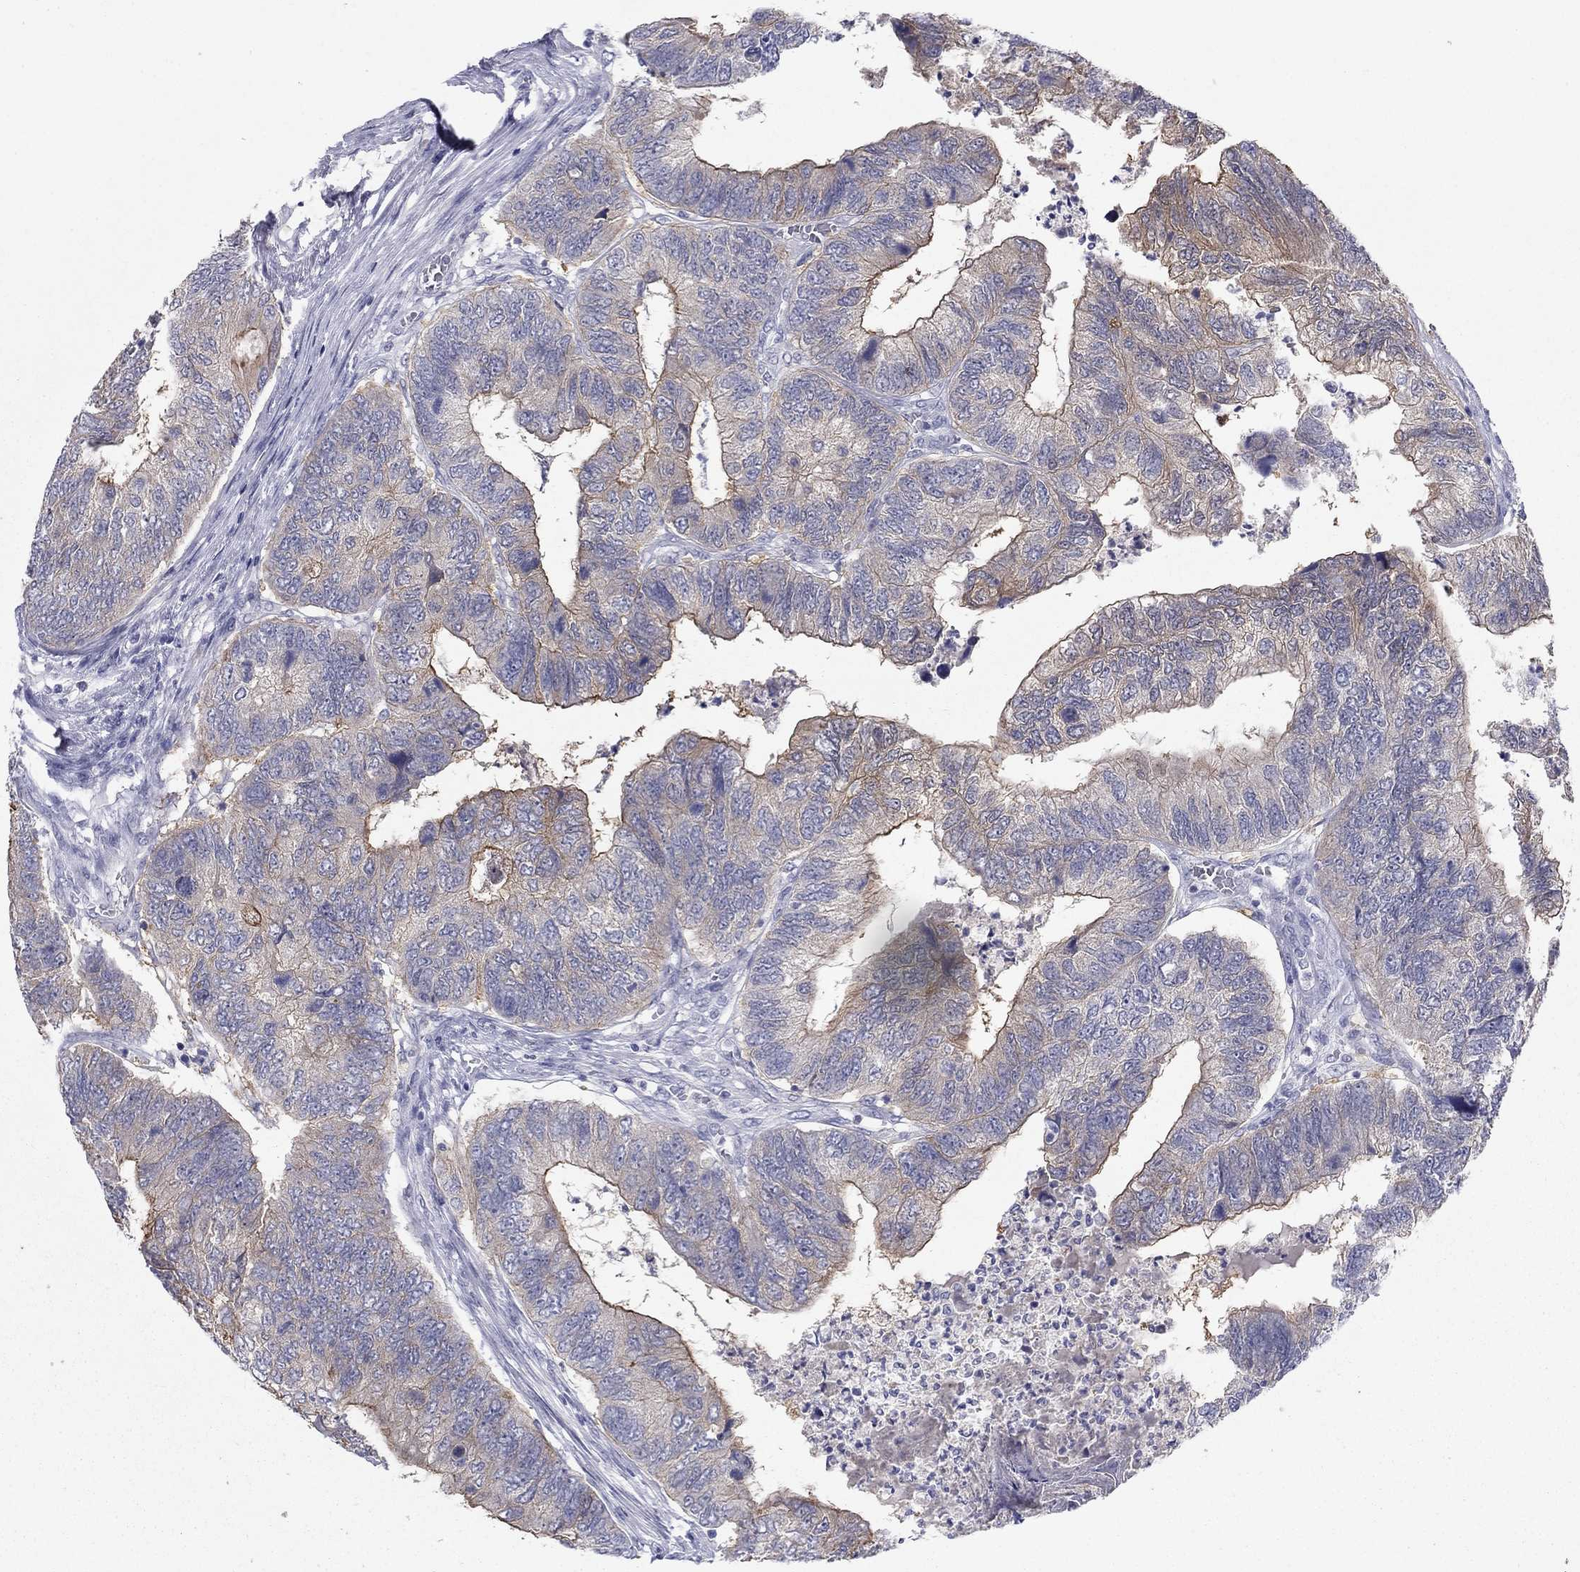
{"staining": {"intensity": "strong", "quantity": "<25%", "location": "cytoplasmic/membranous"}, "tissue": "colorectal cancer", "cell_type": "Tumor cells", "image_type": "cancer", "snomed": [{"axis": "morphology", "description": "Adenocarcinoma, NOS"}, {"axis": "topography", "description": "Colon"}], "caption": "Strong cytoplasmic/membranous expression is identified in approximately <25% of tumor cells in colorectal cancer.", "gene": "PLS1", "patient": {"sex": "female", "age": 67}}